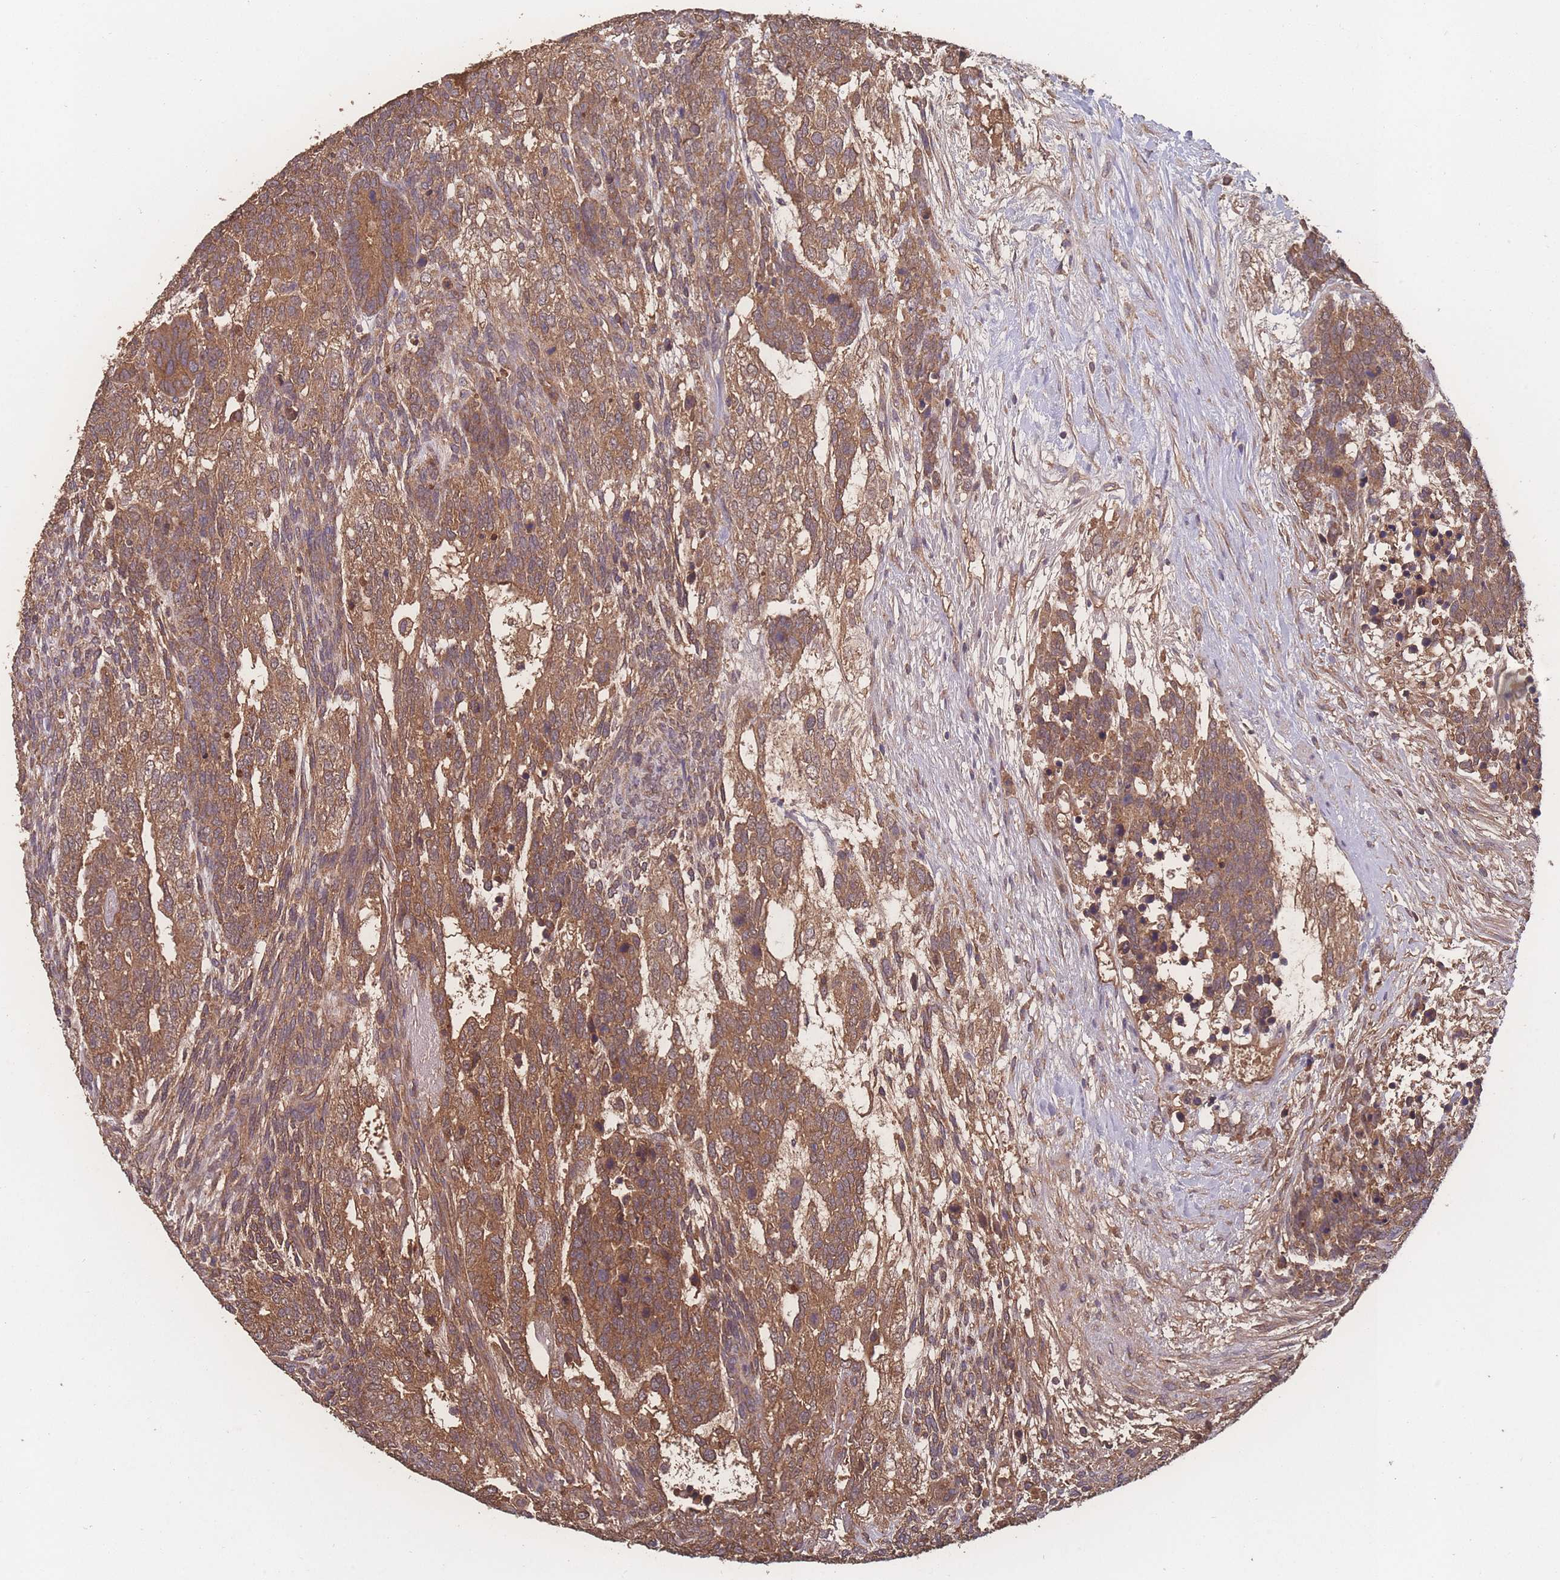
{"staining": {"intensity": "moderate", "quantity": ">75%", "location": "cytoplasmic/membranous"}, "tissue": "testis cancer", "cell_type": "Tumor cells", "image_type": "cancer", "snomed": [{"axis": "morphology", "description": "Carcinoma, Embryonal, NOS"}, {"axis": "topography", "description": "Testis"}], "caption": "Approximately >75% of tumor cells in human testis cancer (embryonal carcinoma) exhibit moderate cytoplasmic/membranous protein expression as visualized by brown immunohistochemical staining.", "gene": "ATXN10", "patient": {"sex": "male", "age": 23}}